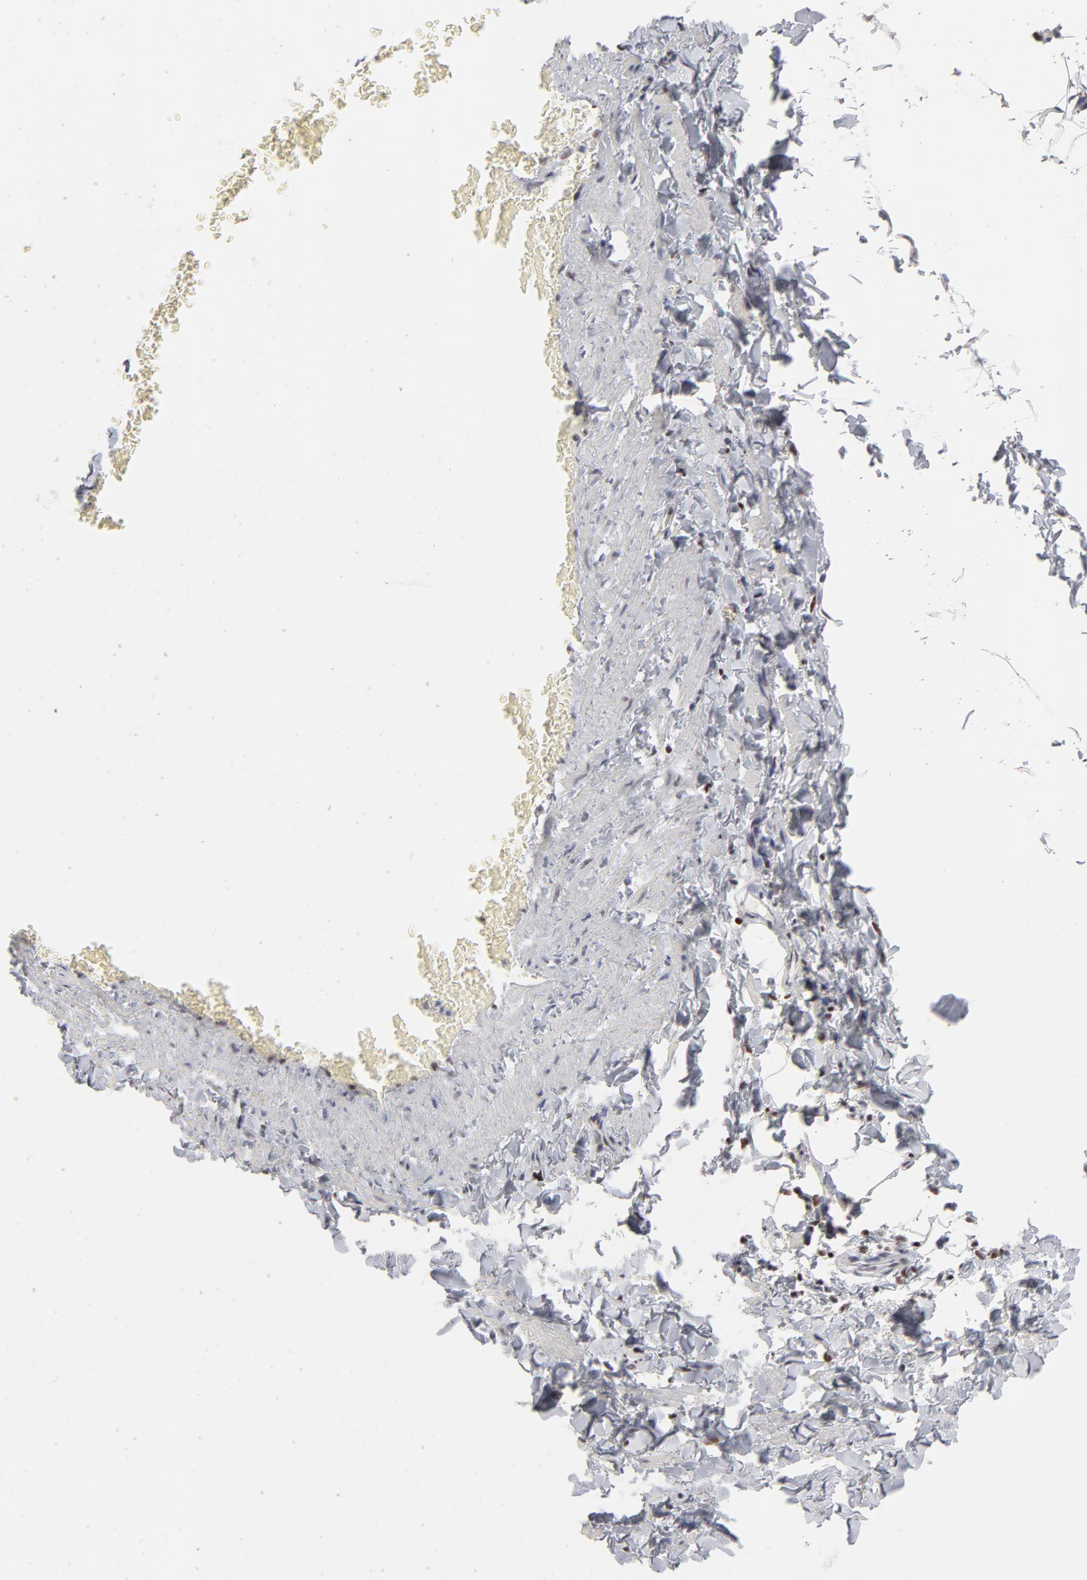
{"staining": {"intensity": "moderate", "quantity": "25%-75%", "location": "nuclear"}, "tissue": "adipose tissue", "cell_type": "Adipocytes", "image_type": "normal", "snomed": [{"axis": "morphology", "description": "Normal tissue, NOS"}, {"axis": "topography", "description": "Vascular tissue"}], "caption": "Adipose tissue was stained to show a protein in brown. There is medium levels of moderate nuclear positivity in approximately 25%-75% of adipocytes. The protein of interest is shown in brown color, while the nuclei are stained blue.", "gene": "PARP1", "patient": {"sex": "male", "age": 41}}